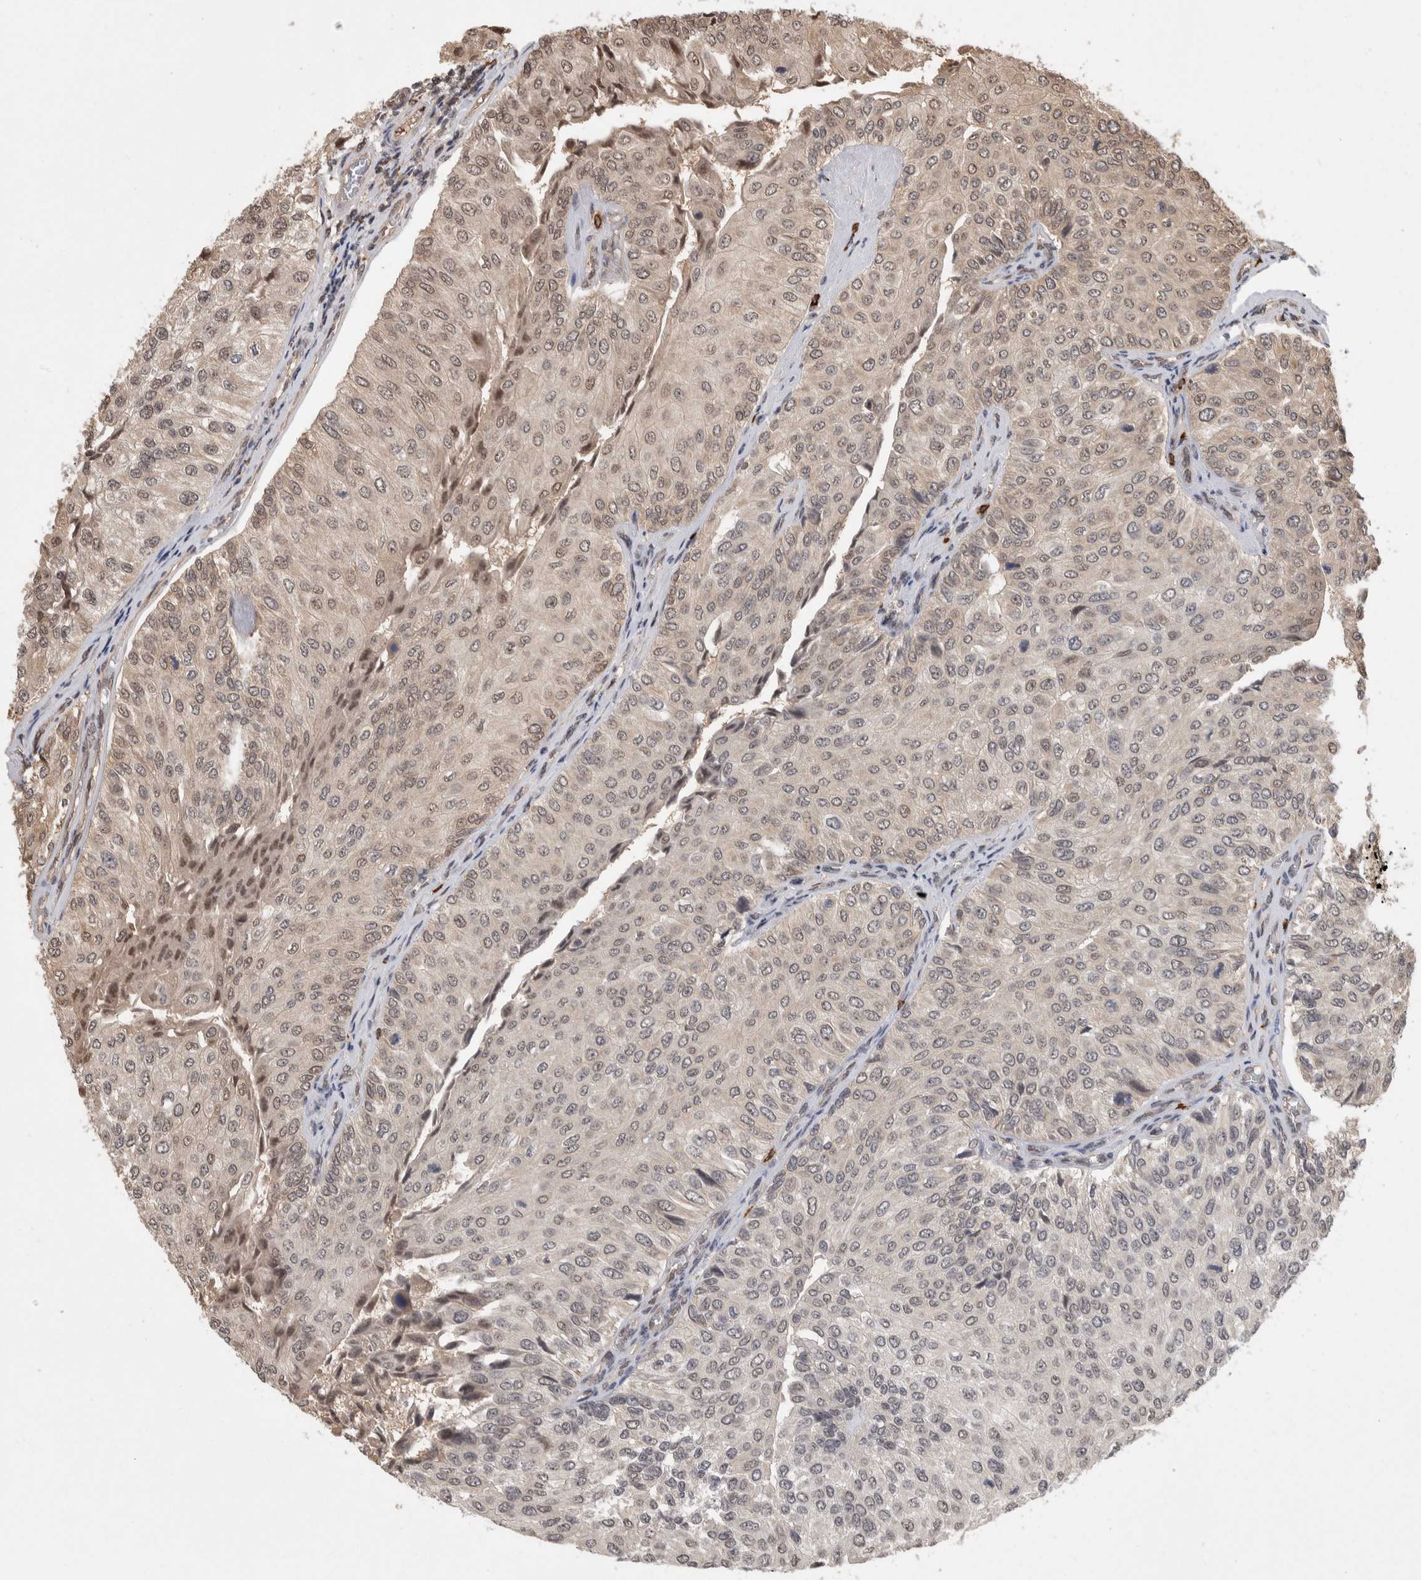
{"staining": {"intensity": "weak", "quantity": "25%-75%", "location": "nuclear"}, "tissue": "urothelial cancer", "cell_type": "Tumor cells", "image_type": "cancer", "snomed": [{"axis": "morphology", "description": "Urothelial carcinoma, High grade"}, {"axis": "topography", "description": "Kidney"}, {"axis": "topography", "description": "Urinary bladder"}], "caption": "The micrograph reveals a brown stain indicating the presence of a protein in the nuclear of tumor cells in urothelial carcinoma (high-grade). The staining is performed using DAB brown chromogen to label protein expression. The nuclei are counter-stained blue using hematoxylin.", "gene": "ZNF592", "patient": {"sex": "male", "age": 77}}